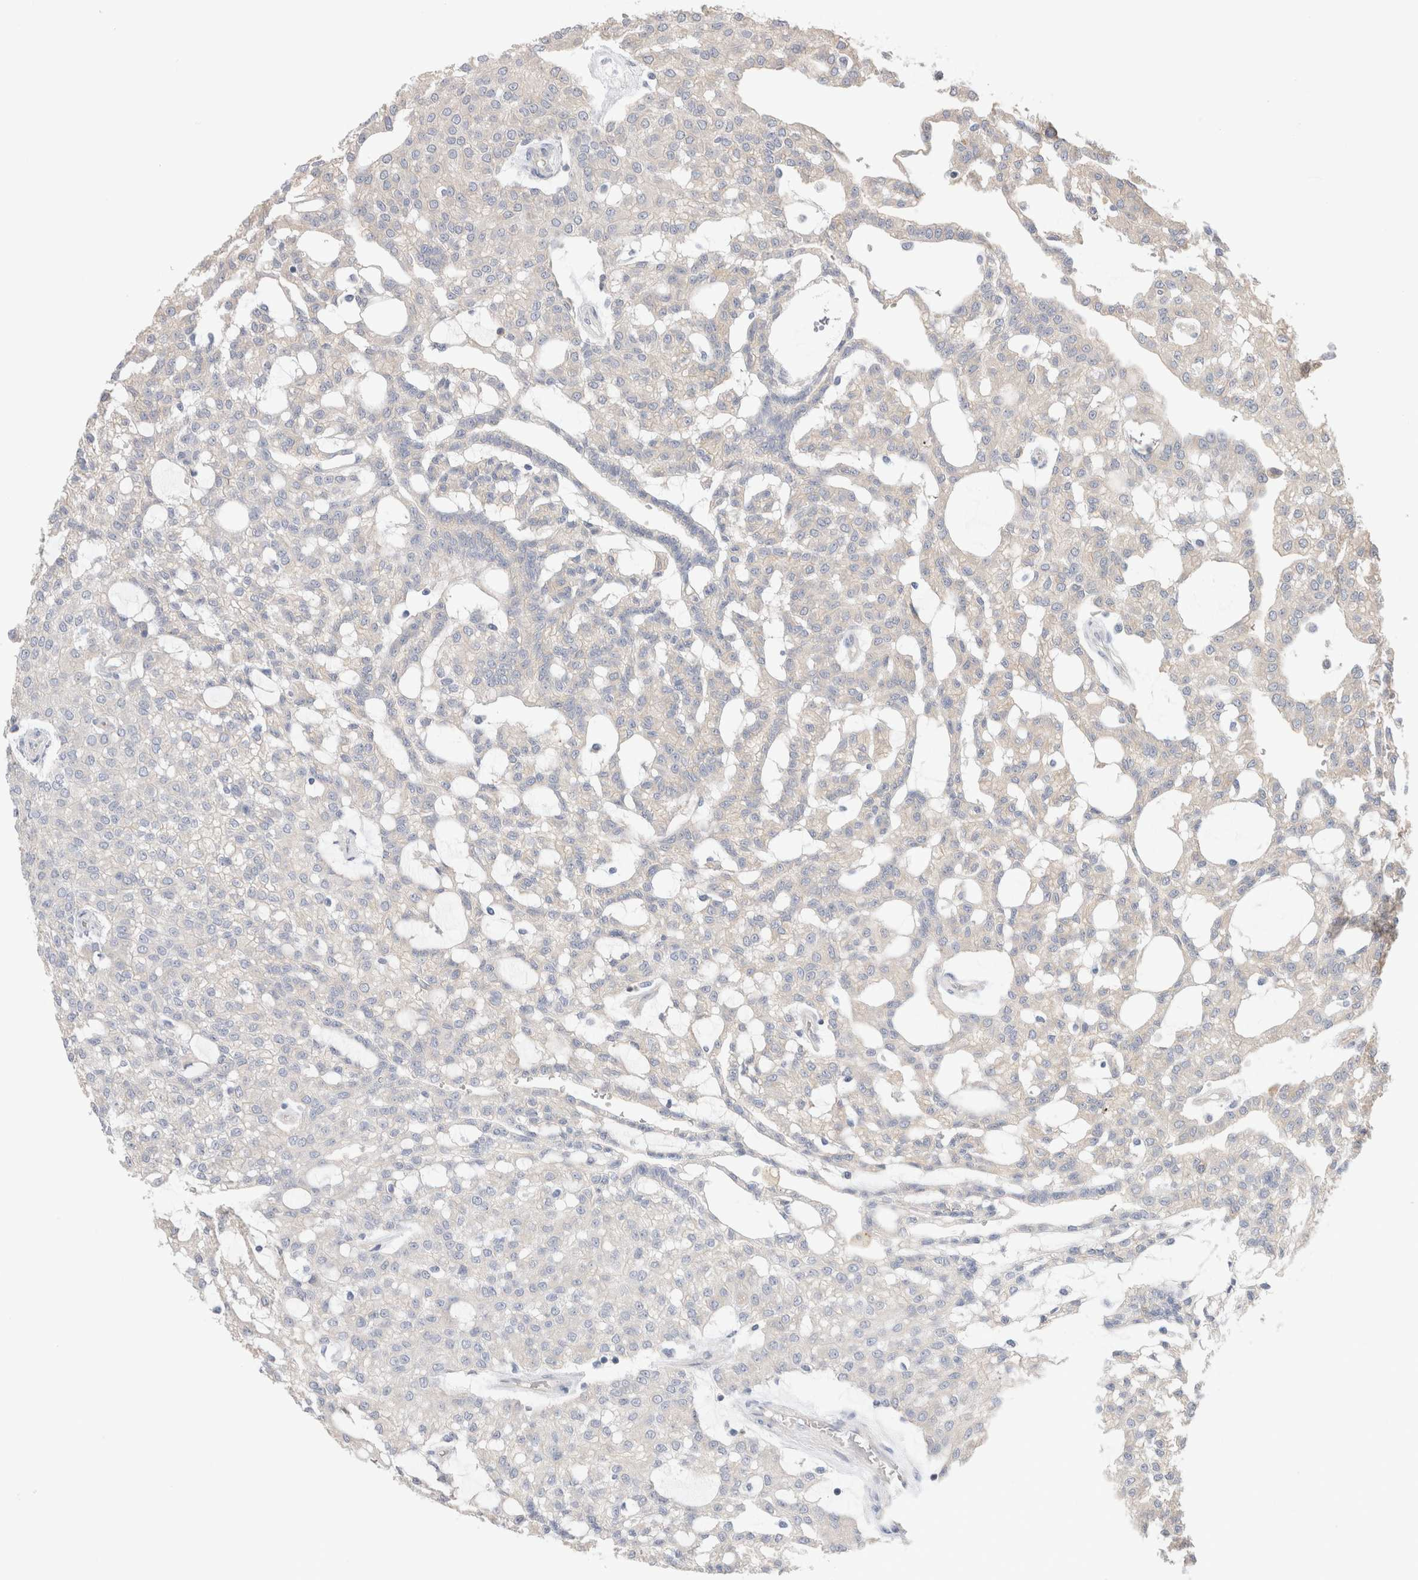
{"staining": {"intensity": "negative", "quantity": "none", "location": "none"}, "tissue": "renal cancer", "cell_type": "Tumor cells", "image_type": "cancer", "snomed": [{"axis": "morphology", "description": "Adenocarcinoma, NOS"}, {"axis": "topography", "description": "Kidney"}], "caption": "High magnification brightfield microscopy of adenocarcinoma (renal) stained with DAB (brown) and counterstained with hematoxylin (blue): tumor cells show no significant positivity.", "gene": "CAPN2", "patient": {"sex": "male", "age": 63}}